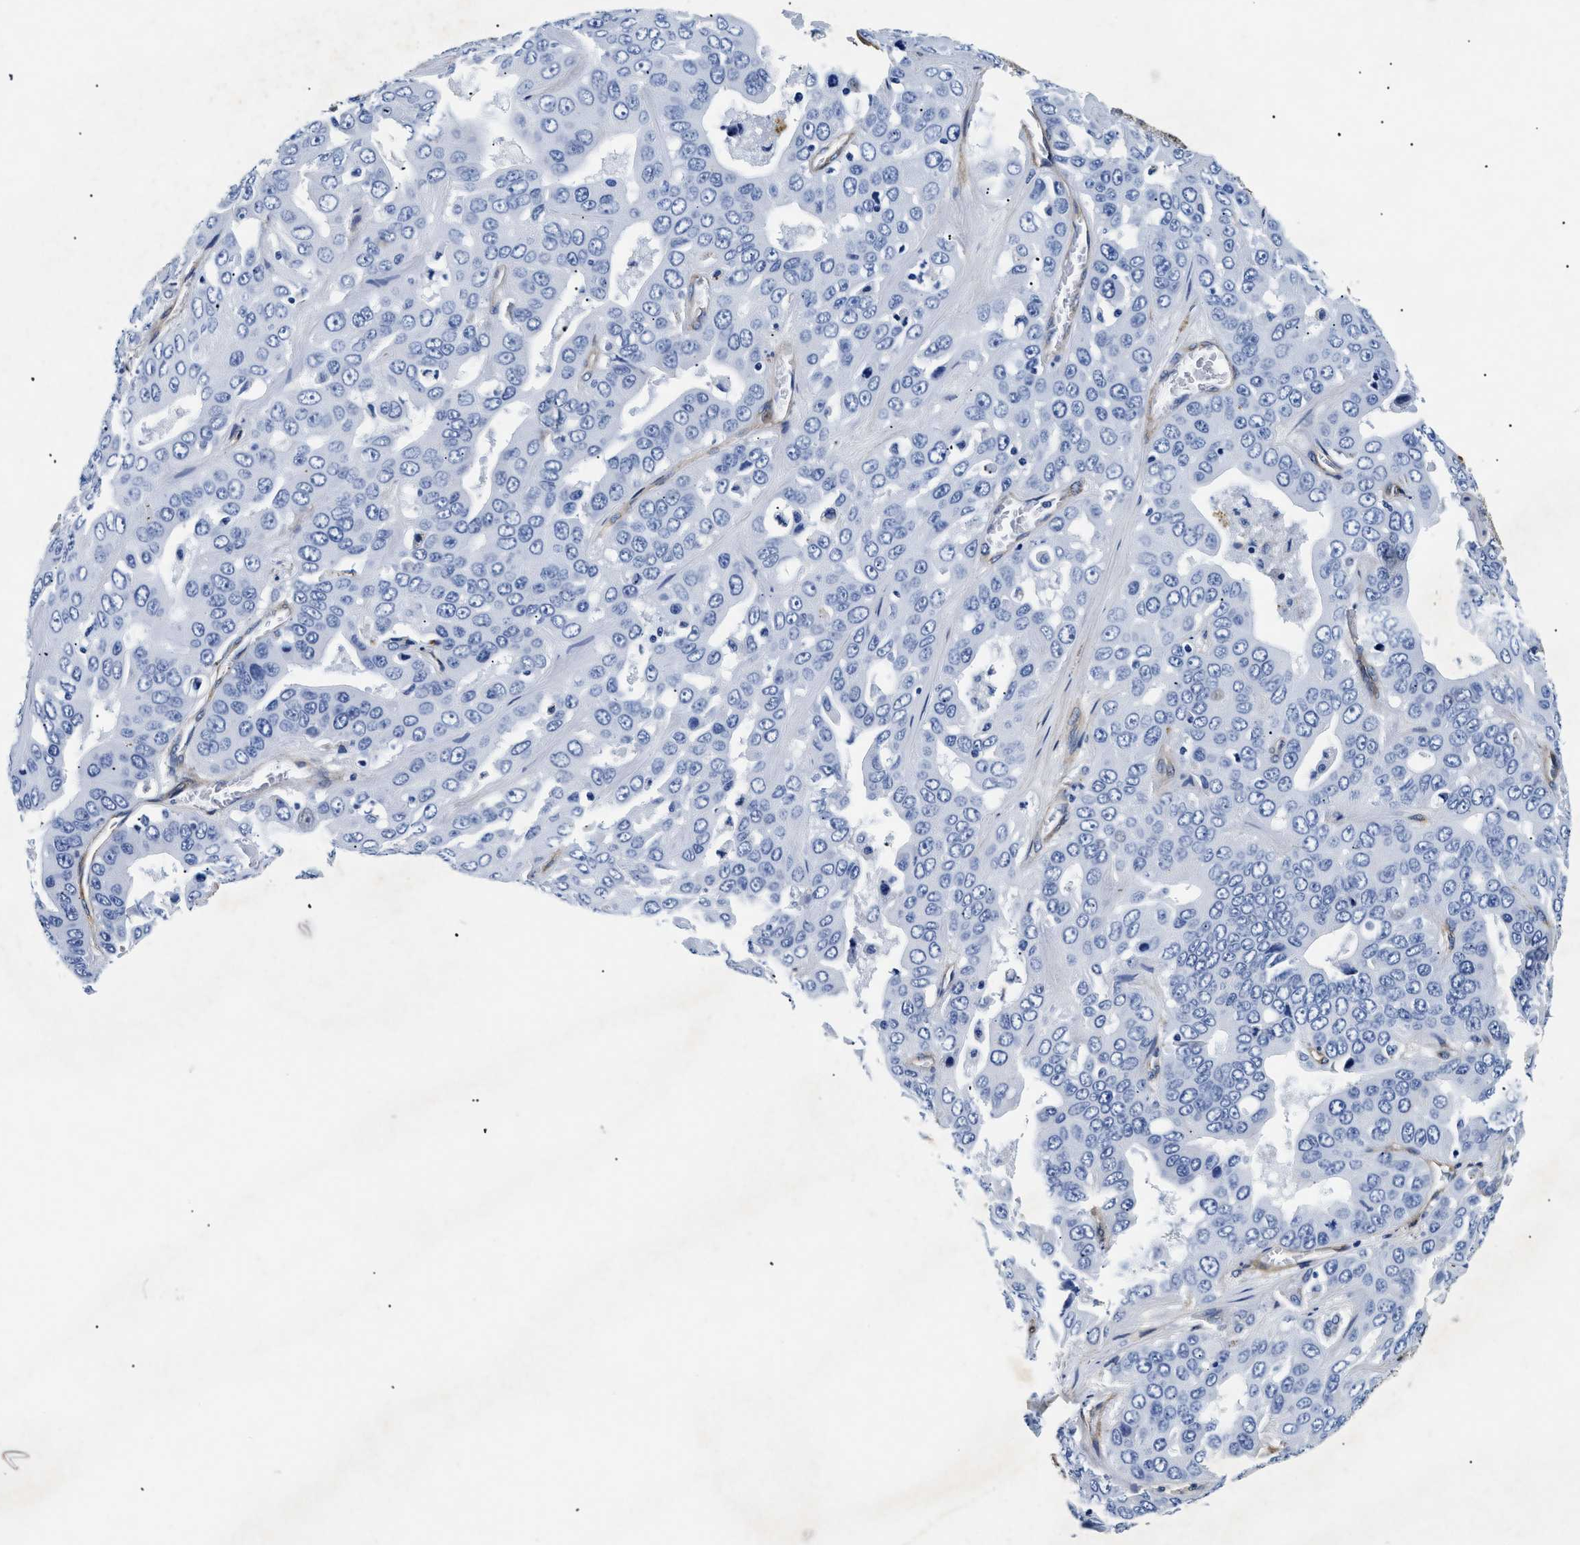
{"staining": {"intensity": "negative", "quantity": "none", "location": "none"}, "tissue": "liver cancer", "cell_type": "Tumor cells", "image_type": "cancer", "snomed": [{"axis": "morphology", "description": "Cholangiocarcinoma"}, {"axis": "topography", "description": "Liver"}], "caption": "Human cholangiocarcinoma (liver) stained for a protein using IHC exhibits no expression in tumor cells.", "gene": "LAMA3", "patient": {"sex": "female", "age": 52}}